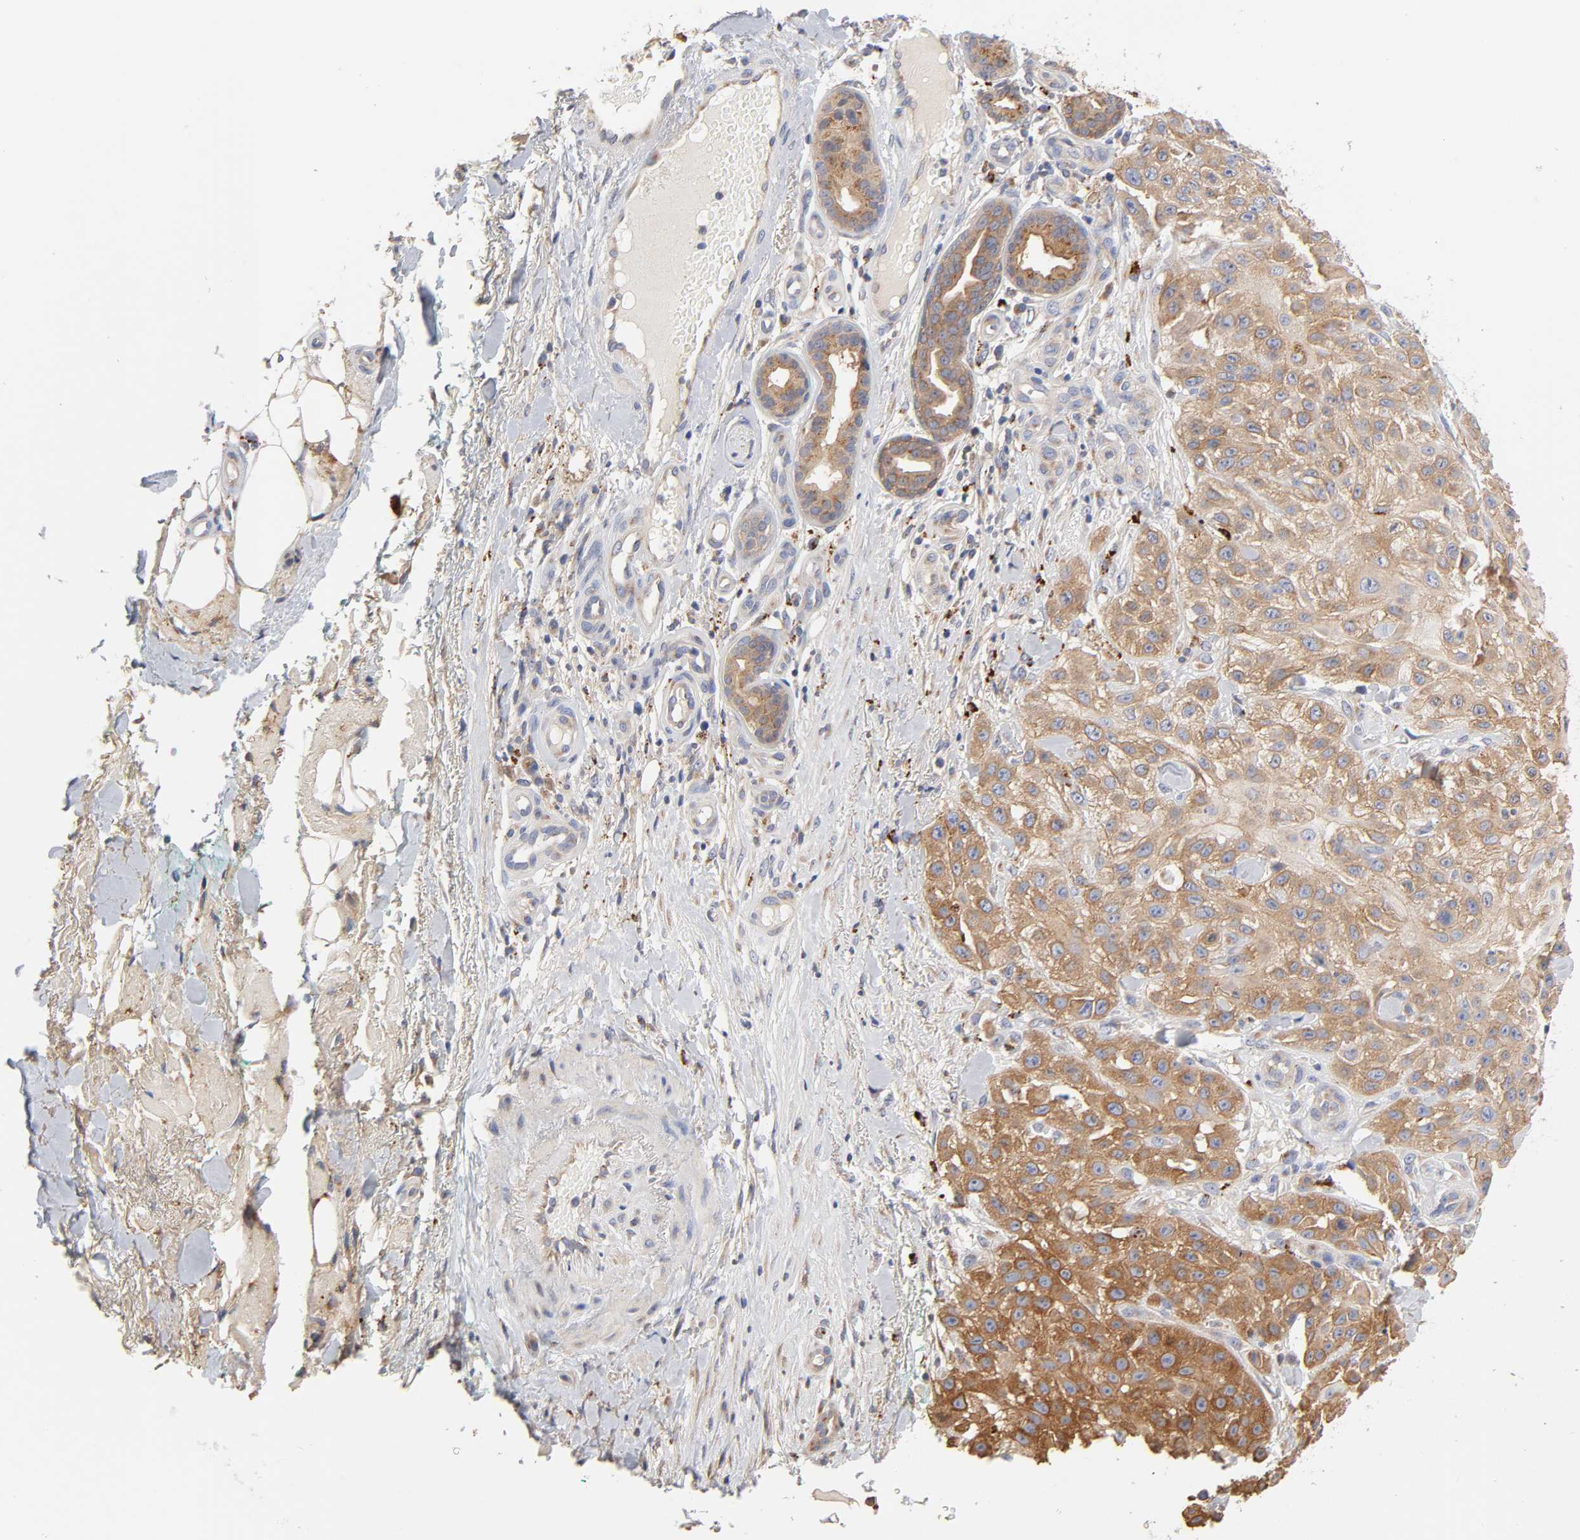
{"staining": {"intensity": "moderate", "quantity": ">75%", "location": "cytoplasmic/membranous"}, "tissue": "skin cancer", "cell_type": "Tumor cells", "image_type": "cancer", "snomed": [{"axis": "morphology", "description": "Squamous cell carcinoma, NOS"}, {"axis": "topography", "description": "Skin"}], "caption": "Tumor cells reveal medium levels of moderate cytoplasmic/membranous positivity in about >75% of cells in squamous cell carcinoma (skin). Immunohistochemistry (ihc) stains the protein in brown and the nuclei are stained blue.", "gene": "C17orf75", "patient": {"sex": "female", "age": 42}}